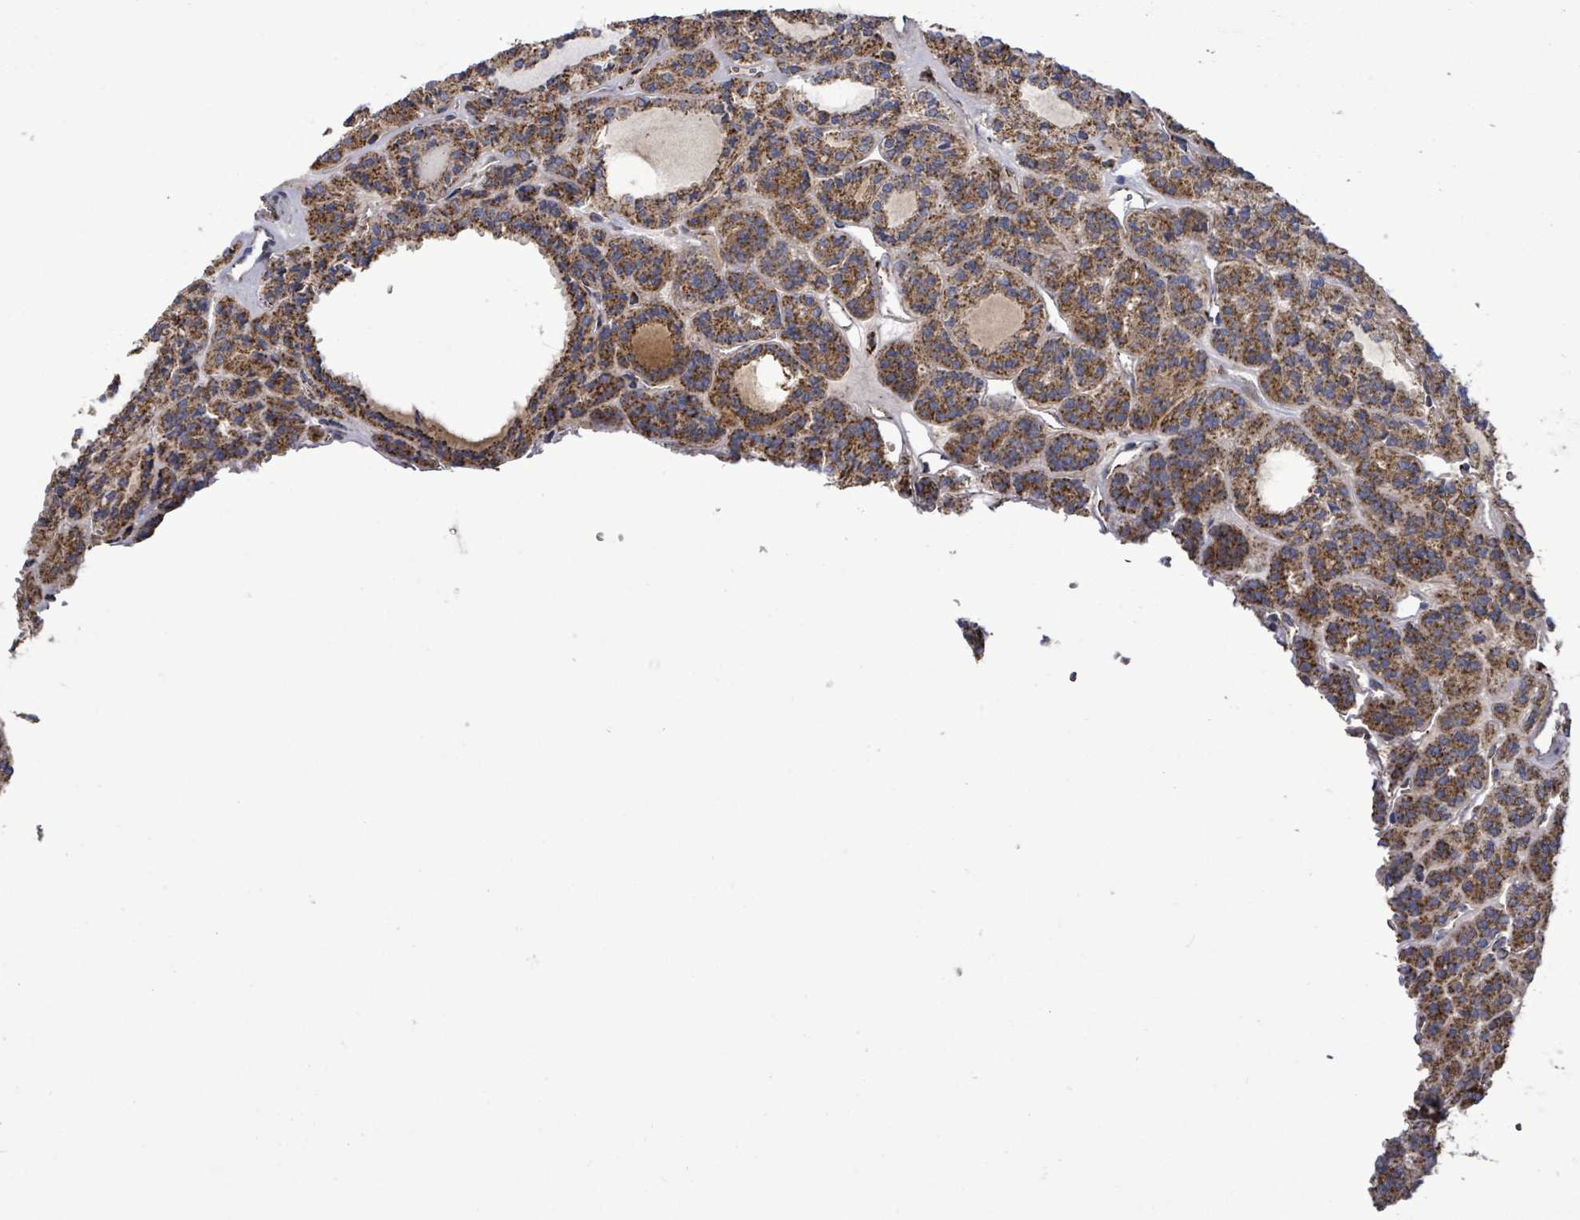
{"staining": {"intensity": "strong", "quantity": ">75%", "location": "cytoplasmic/membranous"}, "tissue": "thyroid cancer", "cell_type": "Tumor cells", "image_type": "cancer", "snomed": [{"axis": "morphology", "description": "Follicular adenoma carcinoma, NOS"}, {"axis": "topography", "description": "Thyroid gland"}], "caption": "Protein expression analysis of human thyroid cancer reveals strong cytoplasmic/membranous expression in about >75% of tumor cells. (IHC, brightfield microscopy, high magnification).", "gene": "MTMR12", "patient": {"sex": "female", "age": 63}}